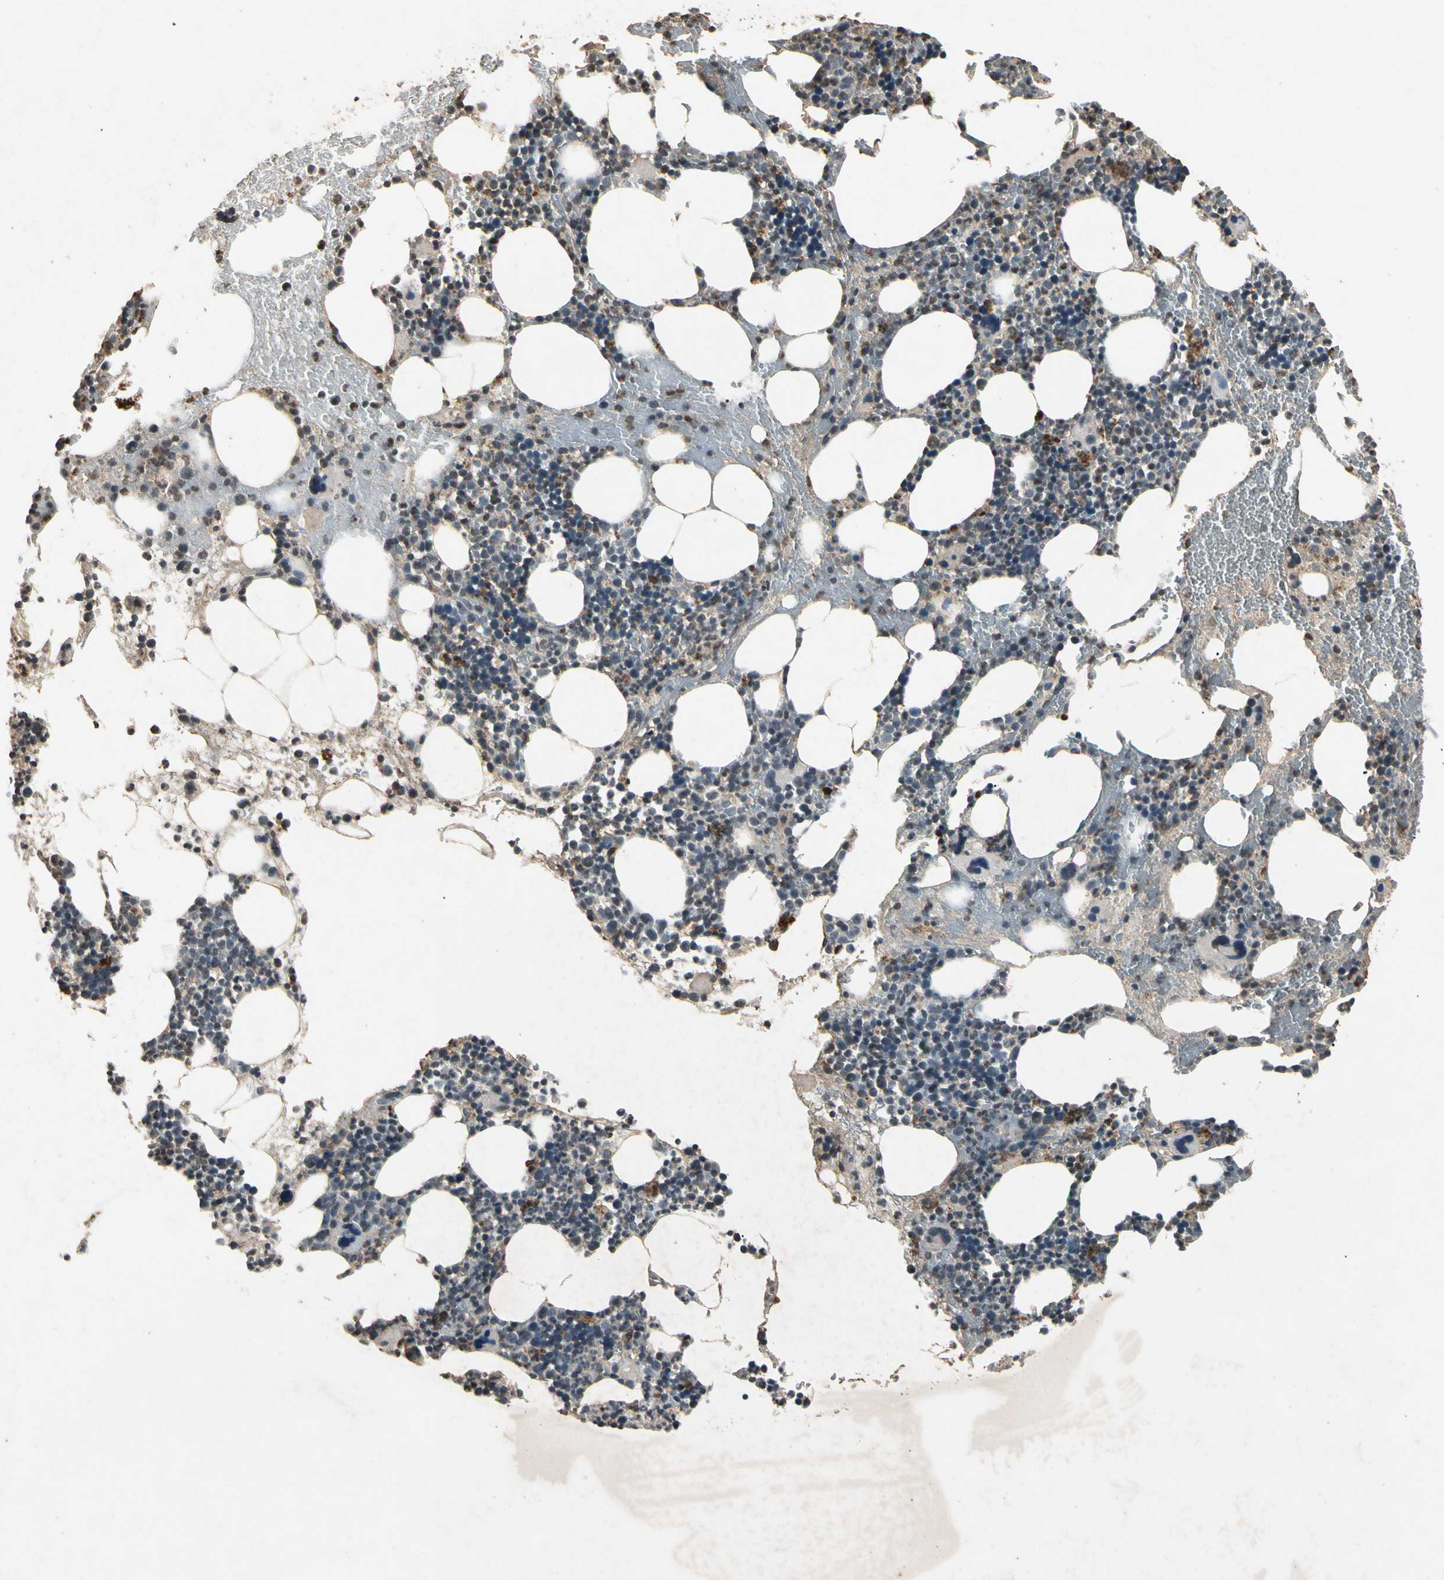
{"staining": {"intensity": "strong", "quantity": "<25%", "location": "cytoplasmic/membranous"}, "tissue": "bone marrow", "cell_type": "Hematopoietic cells", "image_type": "normal", "snomed": [{"axis": "morphology", "description": "Normal tissue, NOS"}, {"axis": "topography", "description": "Bone marrow"}], "caption": "A brown stain highlights strong cytoplasmic/membranous staining of a protein in hematopoietic cells of normal human bone marrow. The staining was performed using DAB to visualize the protein expression in brown, while the nuclei were stained in blue with hematoxylin (Magnification: 20x).", "gene": "CP", "patient": {"sex": "male", "age": 82}}